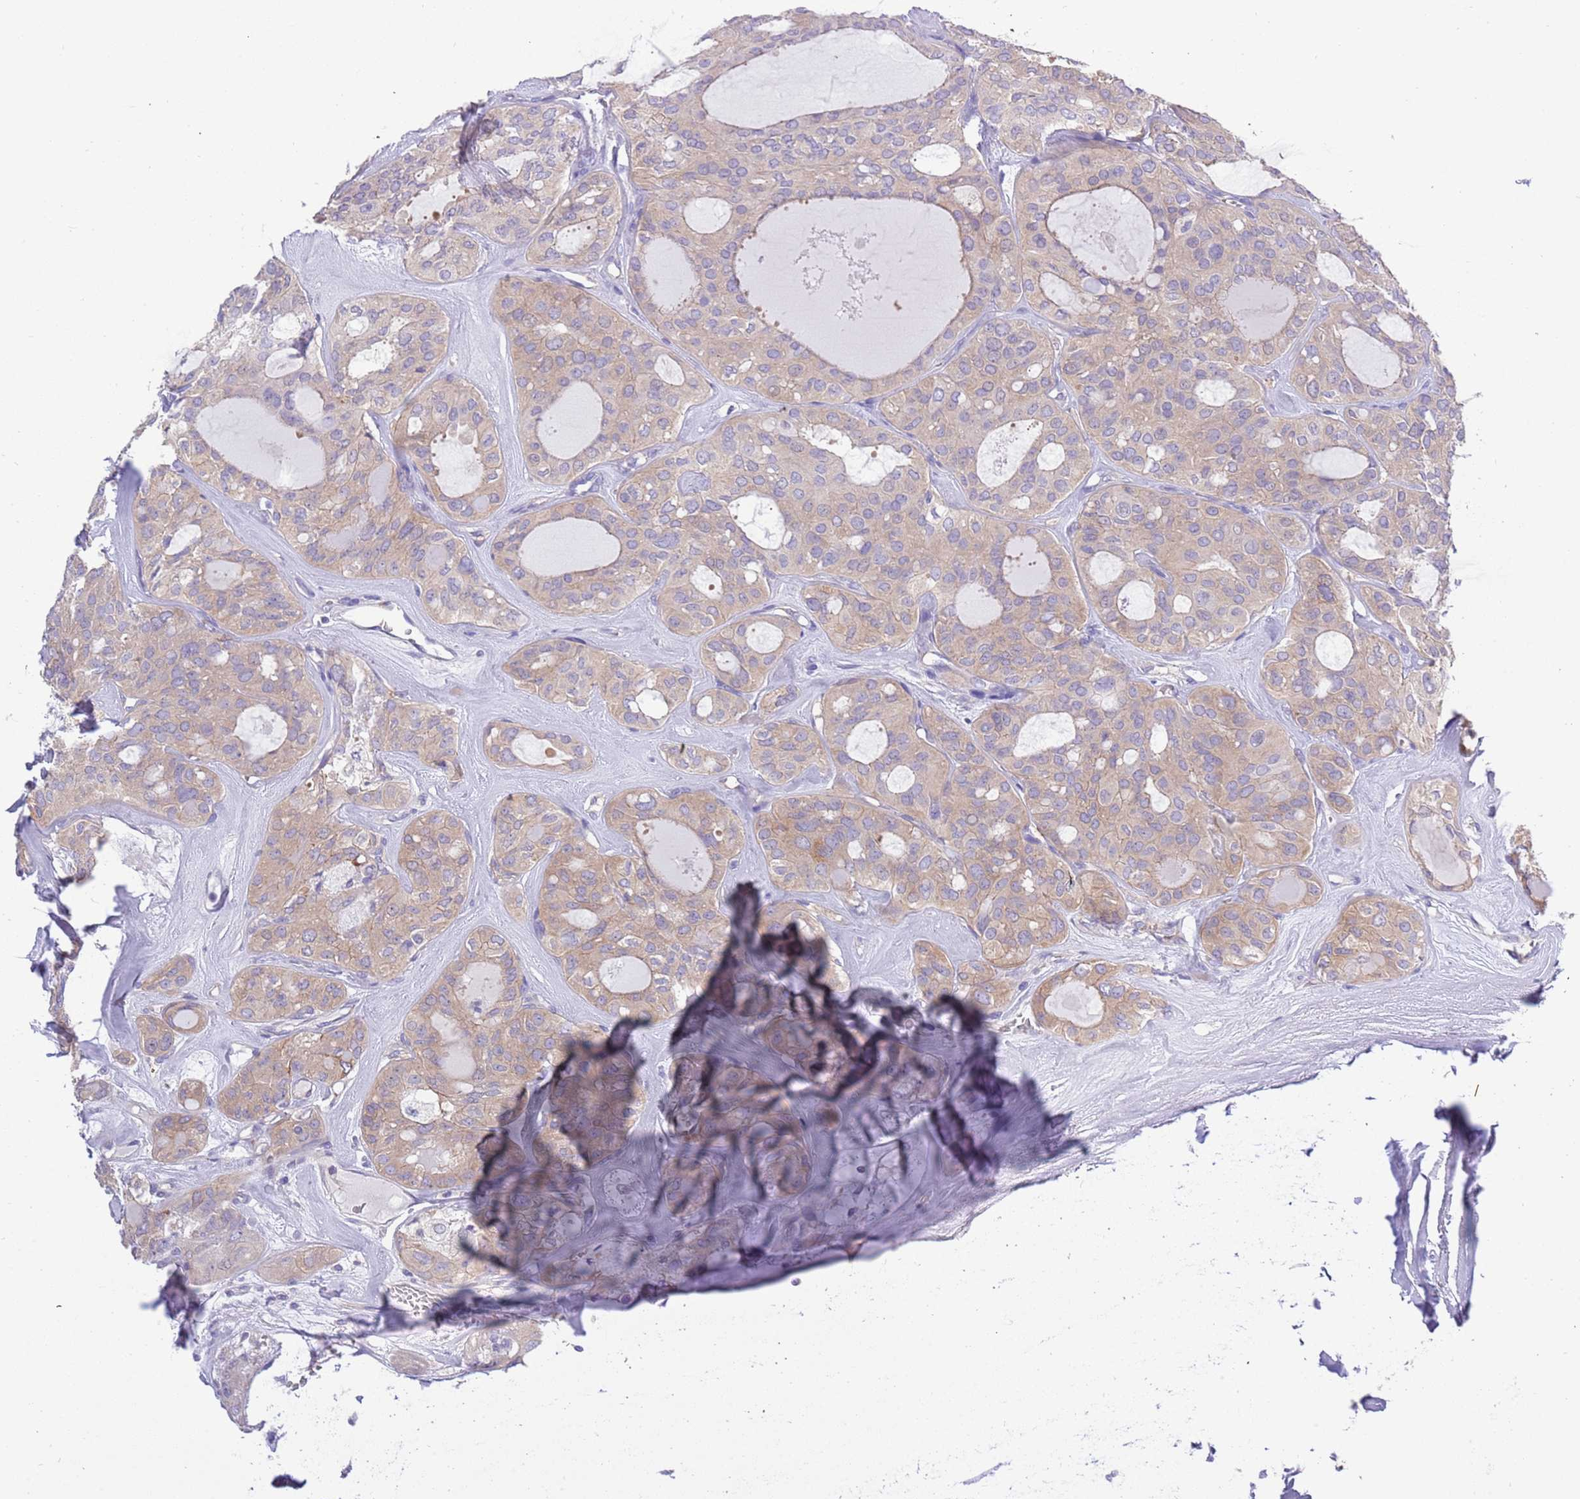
{"staining": {"intensity": "weak", "quantity": ">75%", "location": "cytoplasmic/membranous"}, "tissue": "thyroid cancer", "cell_type": "Tumor cells", "image_type": "cancer", "snomed": [{"axis": "morphology", "description": "Follicular adenoma carcinoma, NOS"}, {"axis": "topography", "description": "Thyroid gland"}], "caption": "Protein expression by immunohistochemistry exhibits weak cytoplasmic/membranous positivity in approximately >75% of tumor cells in thyroid cancer. Nuclei are stained in blue.", "gene": "STIP1", "patient": {"sex": "male", "age": 75}}